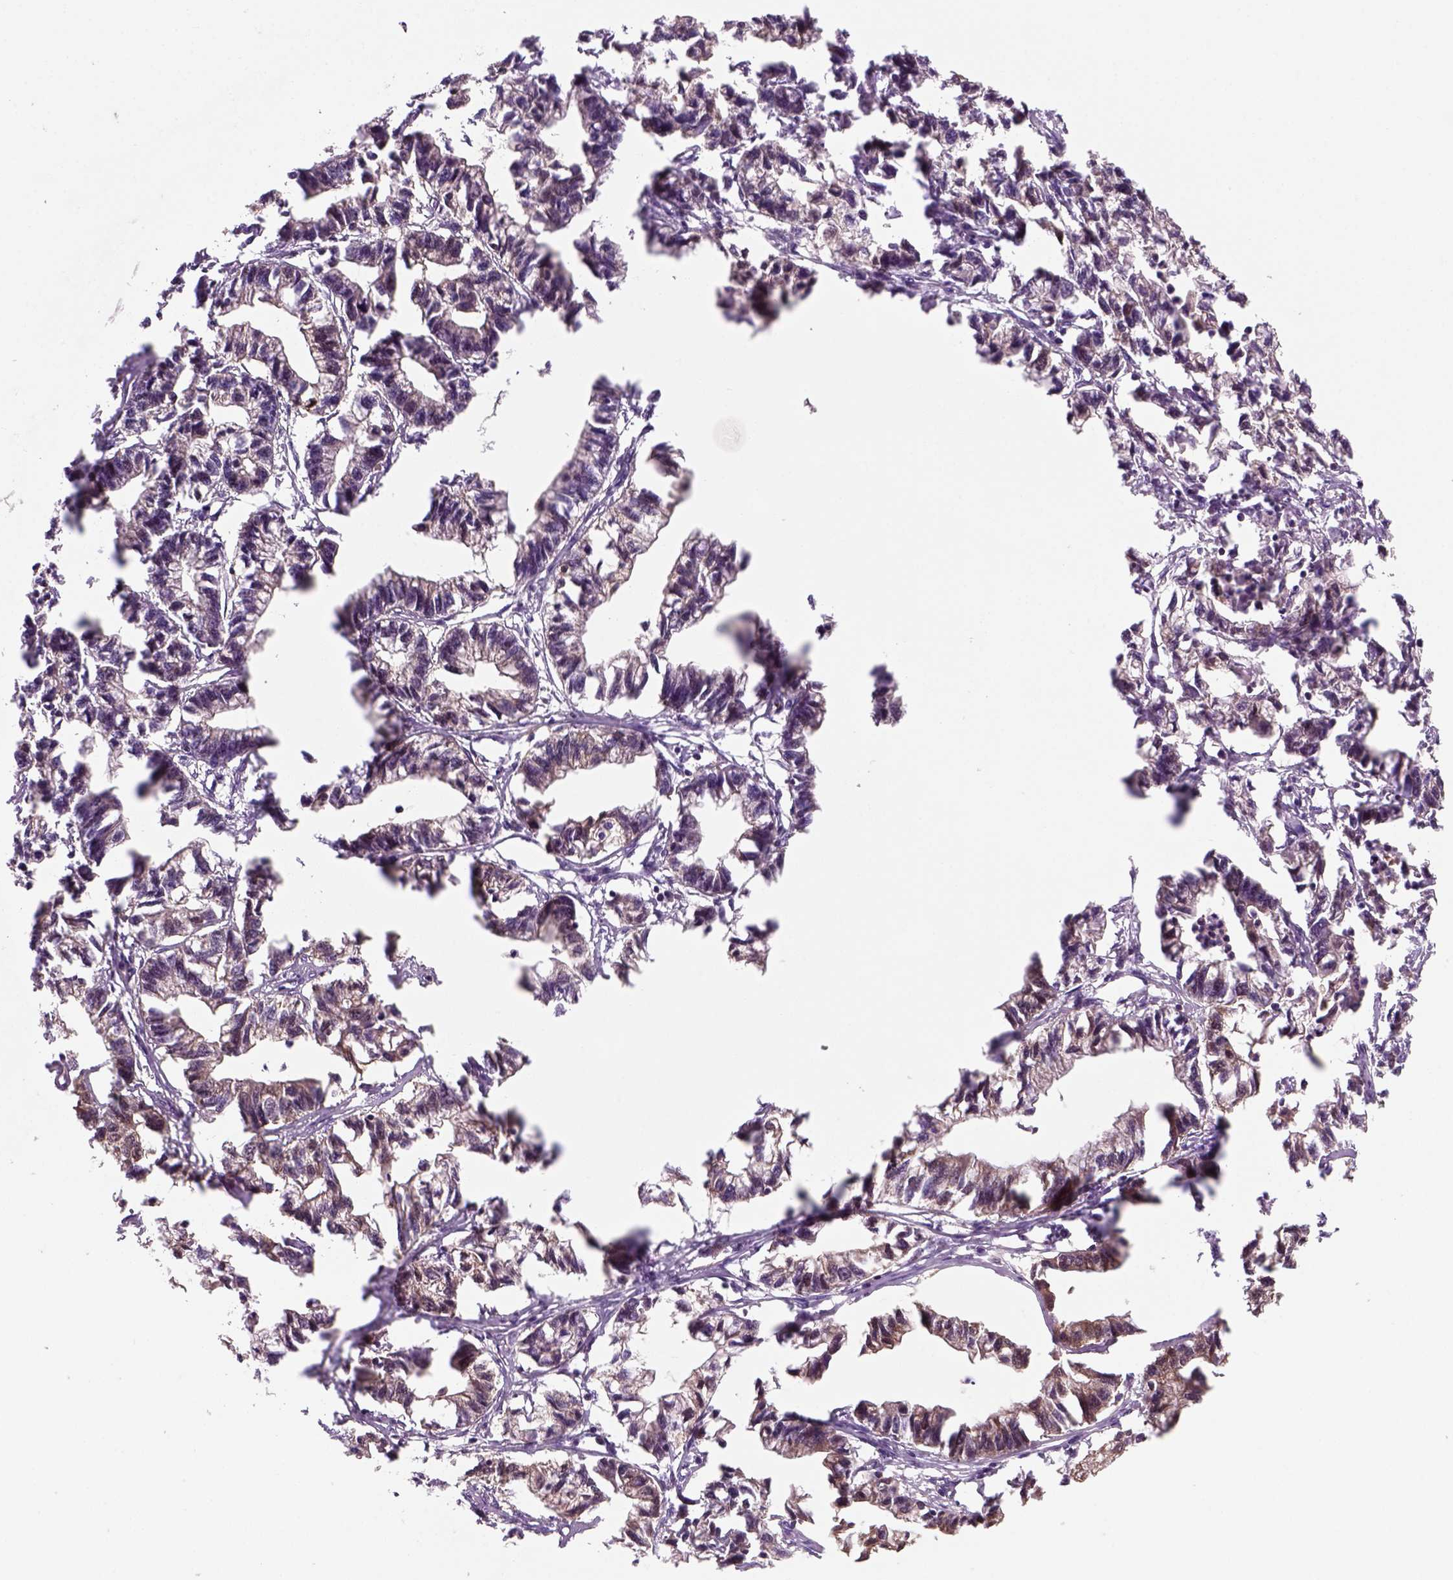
{"staining": {"intensity": "weak", "quantity": ">75%", "location": "cytoplasmic/membranous"}, "tissue": "stomach cancer", "cell_type": "Tumor cells", "image_type": "cancer", "snomed": [{"axis": "morphology", "description": "Adenocarcinoma, NOS"}, {"axis": "topography", "description": "Stomach"}], "caption": "Immunohistochemistry (IHC) histopathology image of neoplastic tissue: human stomach cancer (adenocarcinoma) stained using immunohistochemistry (IHC) reveals low levels of weak protein expression localized specifically in the cytoplasmic/membranous of tumor cells, appearing as a cytoplasmic/membranous brown color.", "gene": "GOT1", "patient": {"sex": "male", "age": 83}}